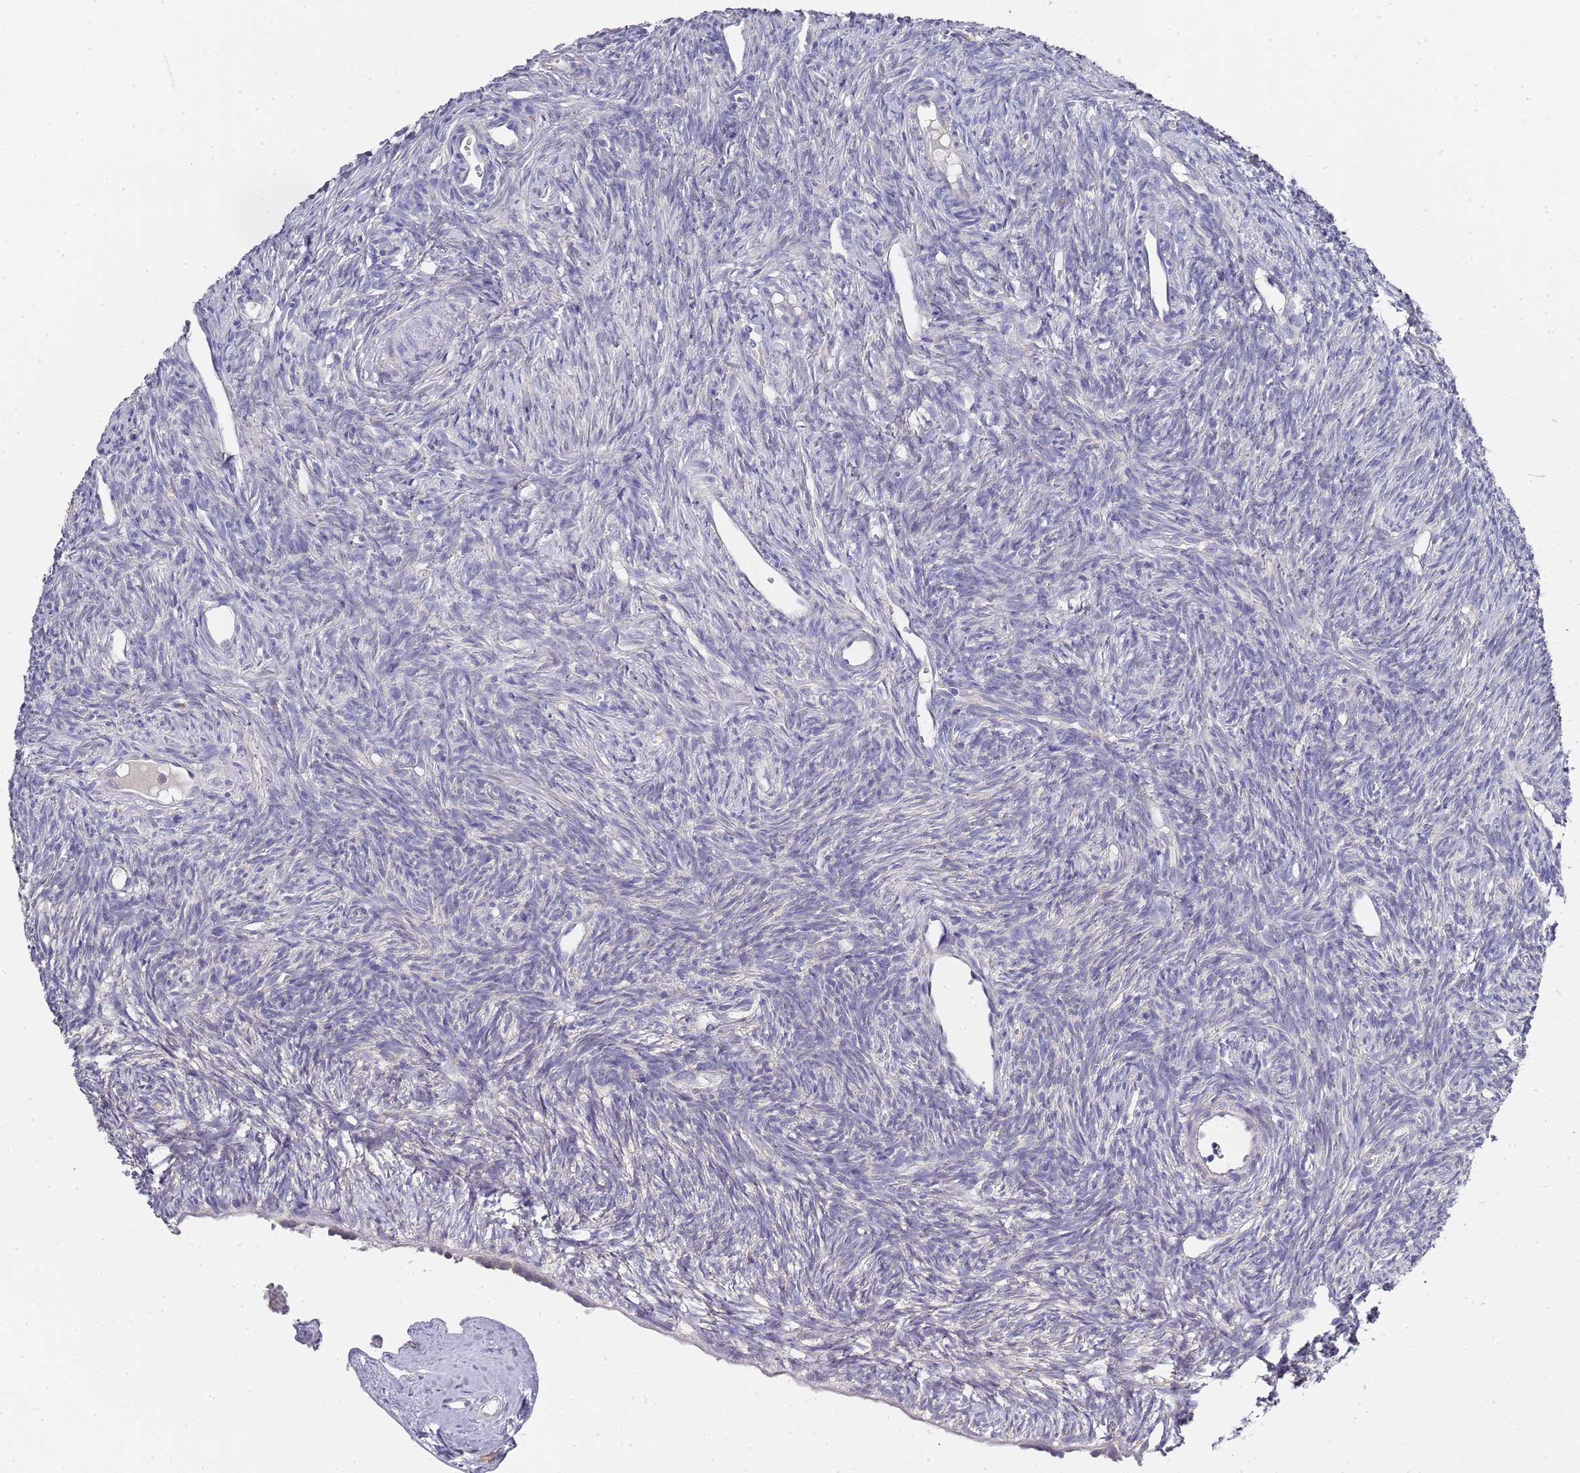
{"staining": {"intensity": "negative", "quantity": "none", "location": "none"}, "tissue": "ovary", "cell_type": "Ovarian stroma cells", "image_type": "normal", "snomed": [{"axis": "morphology", "description": "Normal tissue, NOS"}, {"axis": "topography", "description": "Ovary"}], "caption": "Immunohistochemistry image of benign ovary: human ovary stained with DAB demonstrates no significant protein positivity in ovarian stroma cells. (Brightfield microscopy of DAB (3,3'-diaminobenzidine) immunohistochemistry (IHC) at high magnification).", "gene": "NPEPPS", "patient": {"sex": "female", "age": 51}}